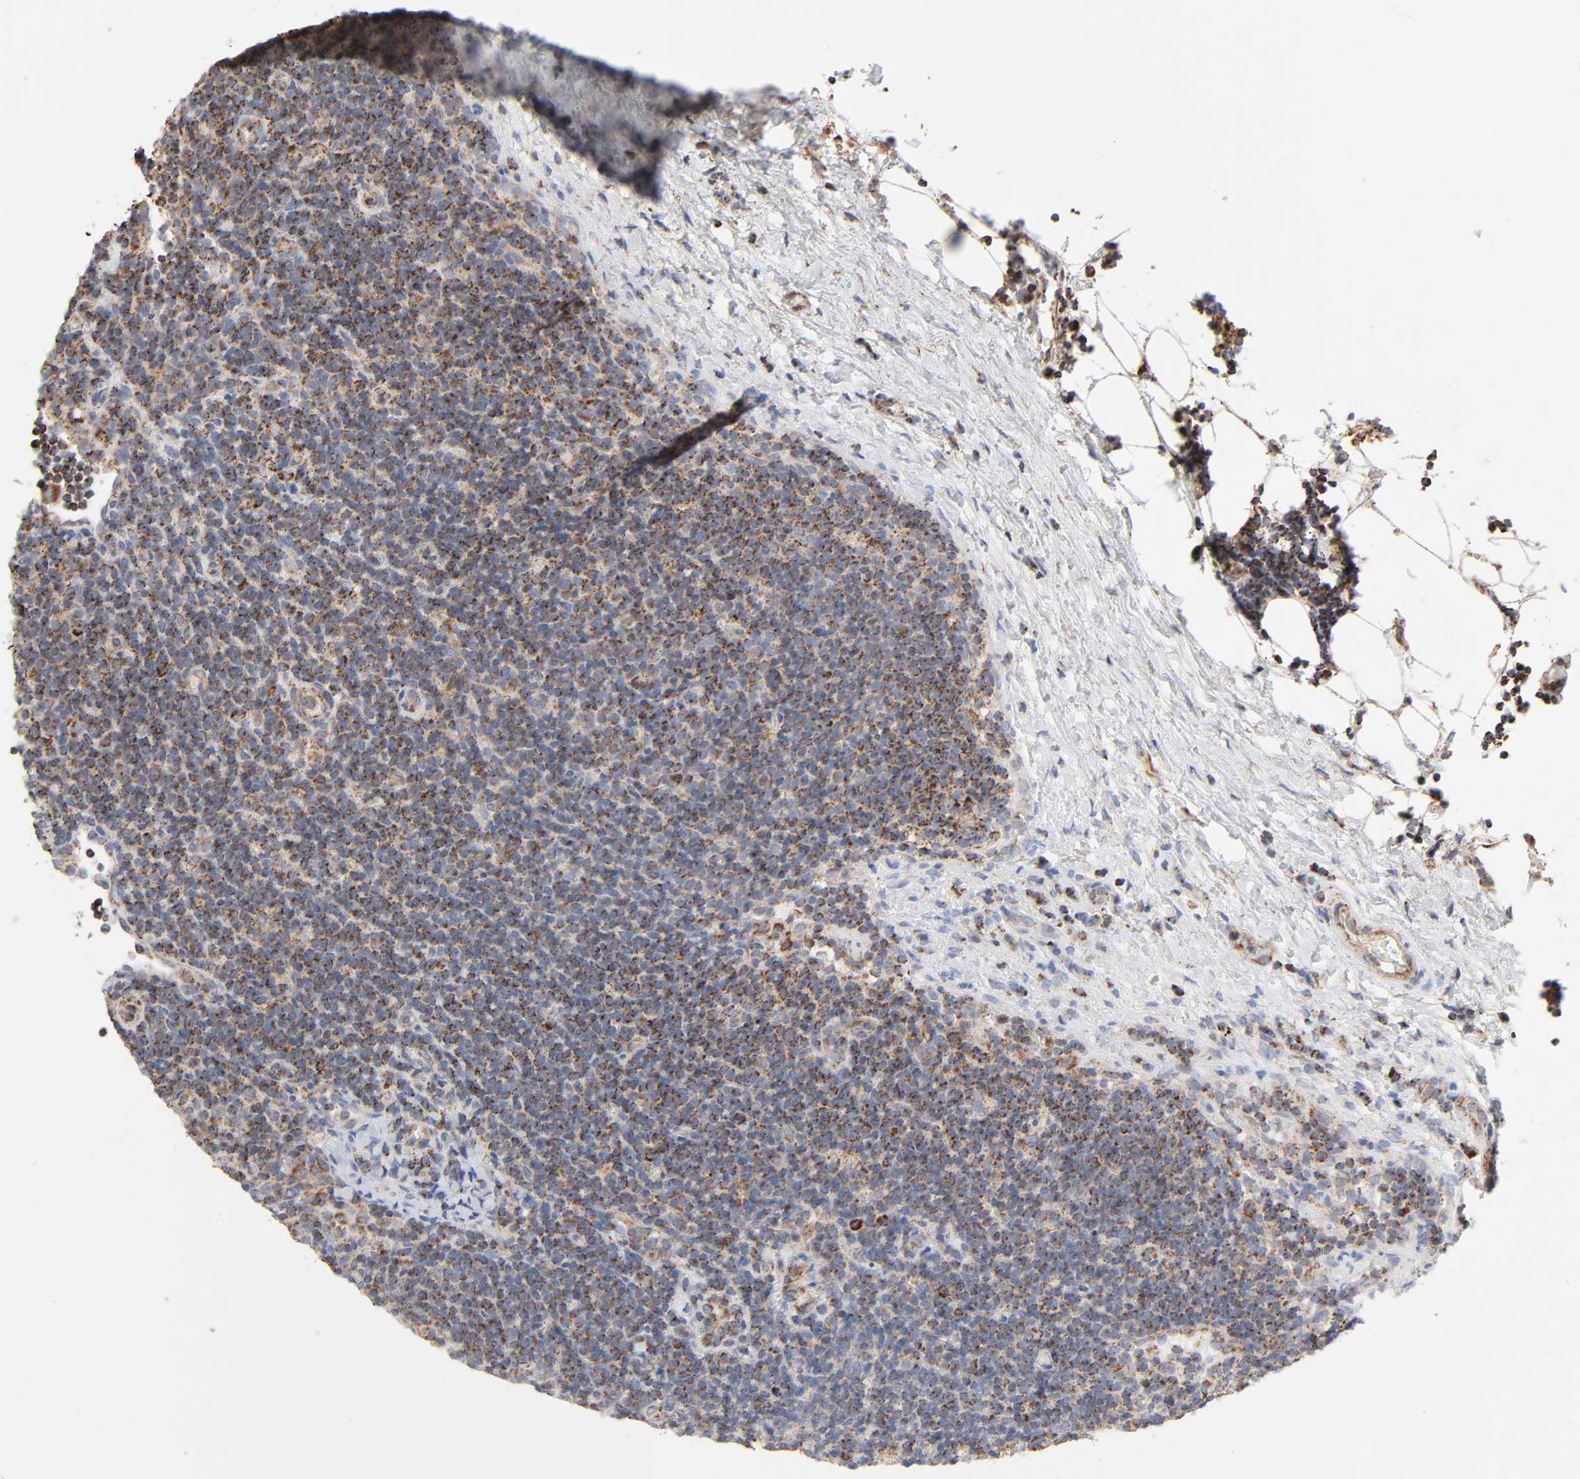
{"staining": {"intensity": "strong", "quantity": ">75%", "location": "cytoplasmic/membranous"}, "tissue": "lymphoma", "cell_type": "Tumor cells", "image_type": "cancer", "snomed": [{"axis": "morphology", "description": "Malignant lymphoma, non-Hodgkin's type, Low grade"}, {"axis": "topography", "description": "Lymph node"}], "caption": "A brown stain shows strong cytoplasmic/membranous positivity of a protein in lymphoma tumor cells.", "gene": "SYT16", "patient": {"sex": "male", "age": 70}}